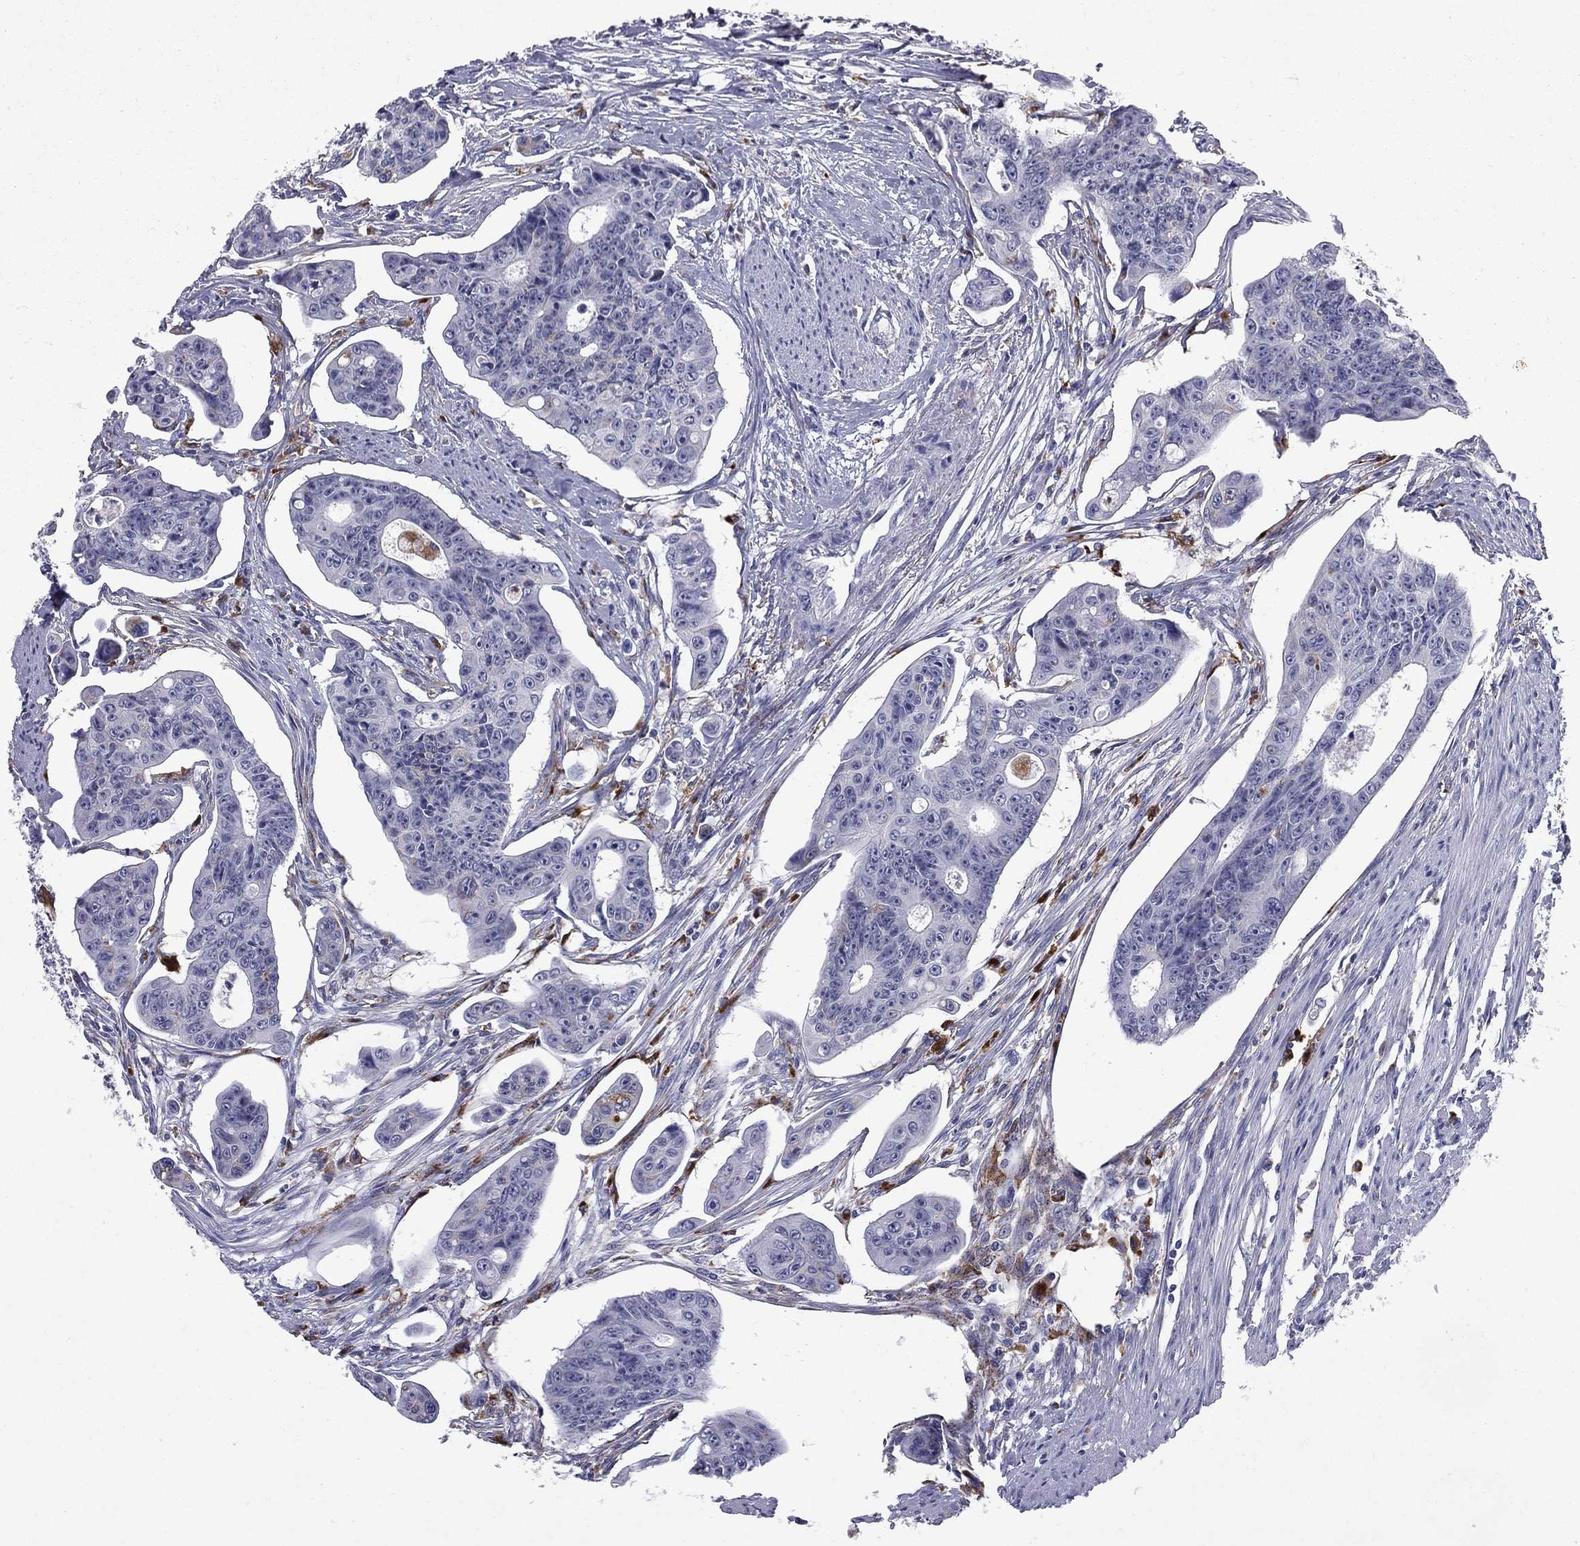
{"staining": {"intensity": "negative", "quantity": "none", "location": "none"}, "tissue": "colorectal cancer", "cell_type": "Tumor cells", "image_type": "cancer", "snomed": [{"axis": "morphology", "description": "Adenocarcinoma, NOS"}, {"axis": "topography", "description": "Colon"}], "caption": "This is an immunohistochemistry micrograph of colorectal cancer (adenocarcinoma). There is no expression in tumor cells.", "gene": "MADCAM1", "patient": {"sex": "male", "age": 70}}